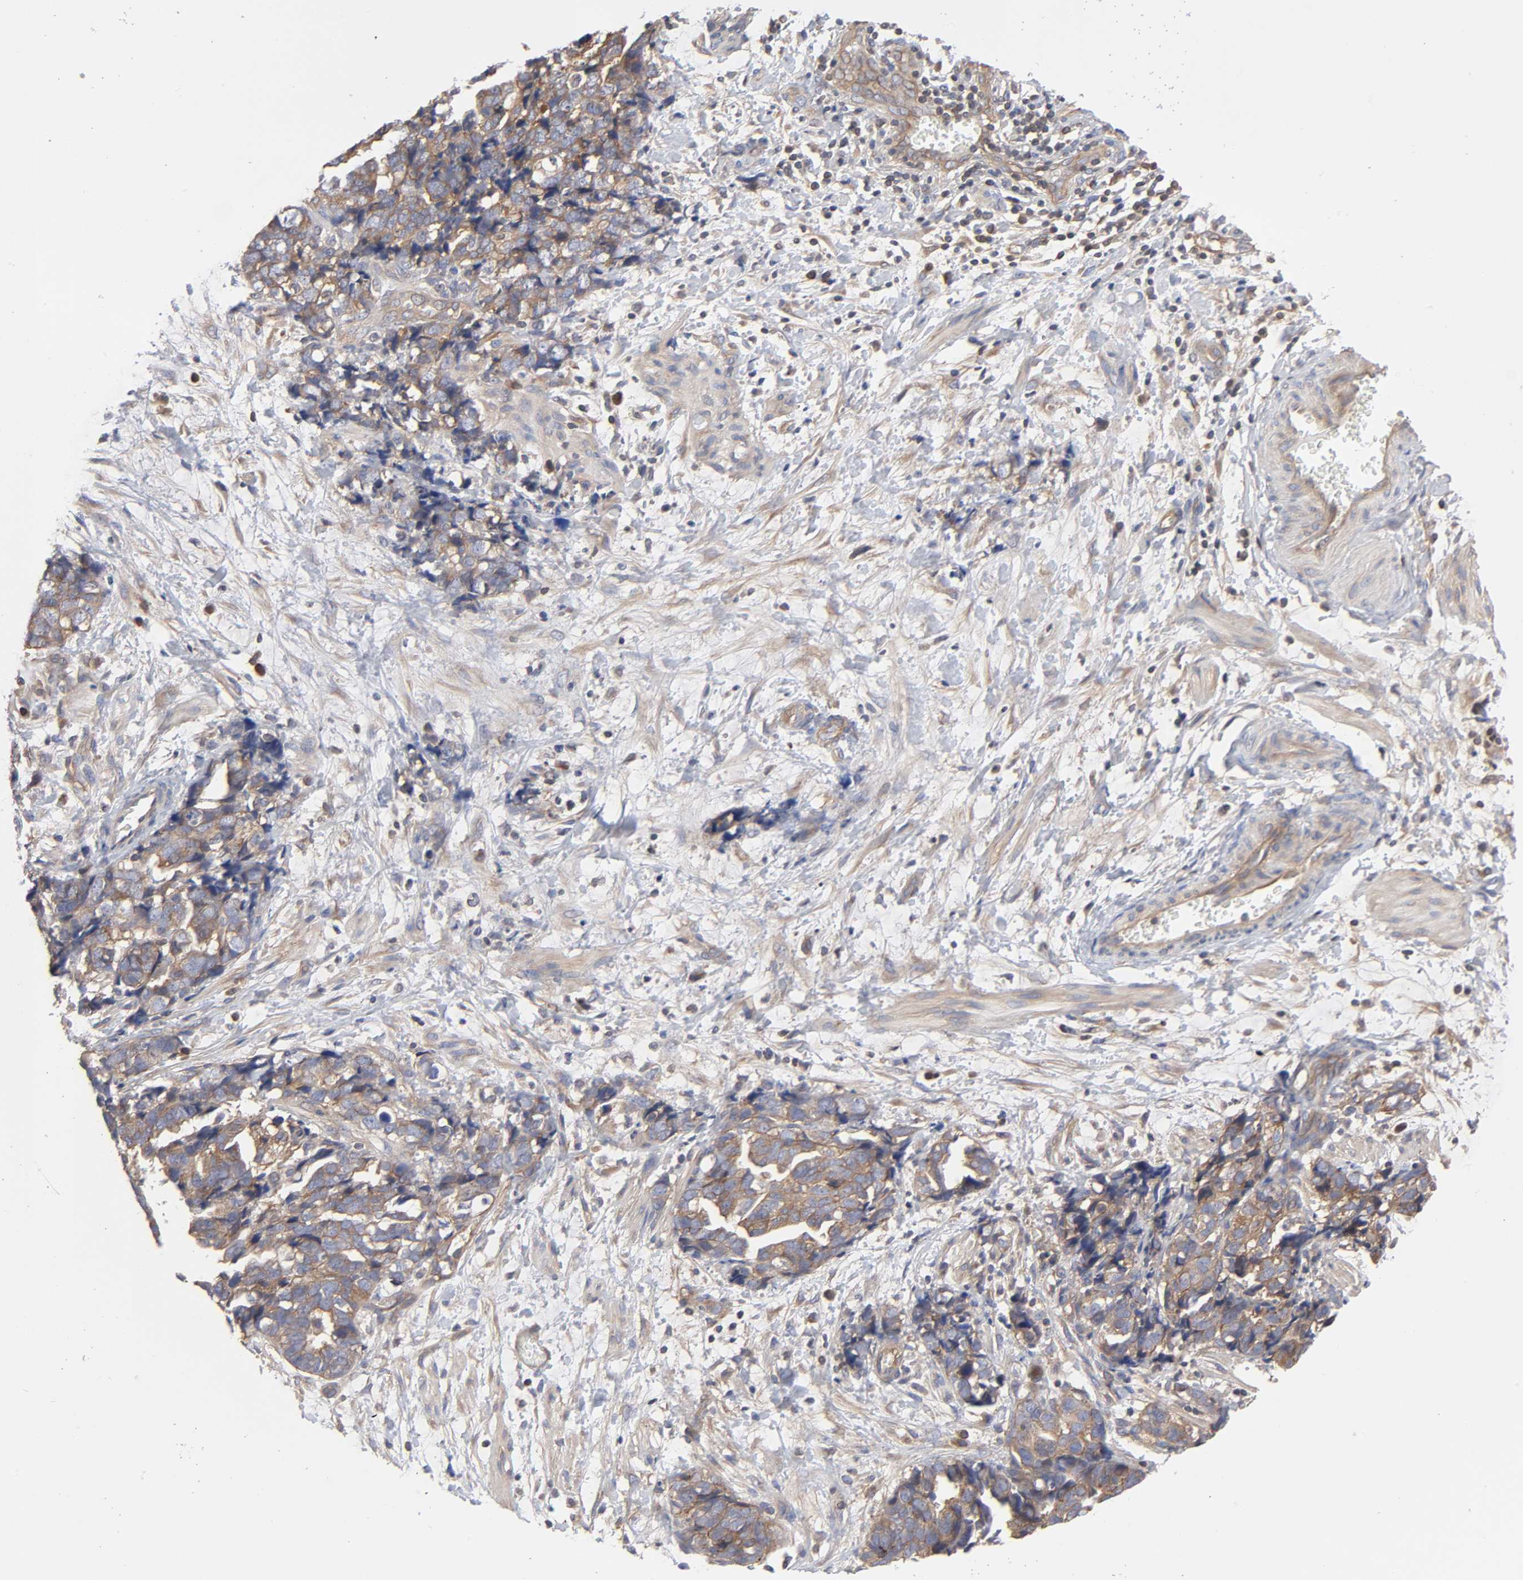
{"staining": {"intensity": "moderate", "quantity": ">75%", "location": "cytoplasmic/membranous"}, "tissue": "ovarian cancer", "cell_type": "Tumor cells", "image_type": "cancer", "snomed": [{"axis": "morphology", "description": "Normal tissue, NOS"}, {"axis": "morphology", "description": "Cystadenocarcinoma, serous, NOS"}, {"axis": "topography", "description": "Fallopian tube"}, {"axis": "topography", "description": "Ovary"}], "caption": "Tumor cells reveal medium levels of moderate cytoplasmic/membranous staining in about >75% of cells in human ovarian cancer (serous cystadenocarcinoma).", "gene": "STRN3", "patient": {"sex": "female", "age": 56}}